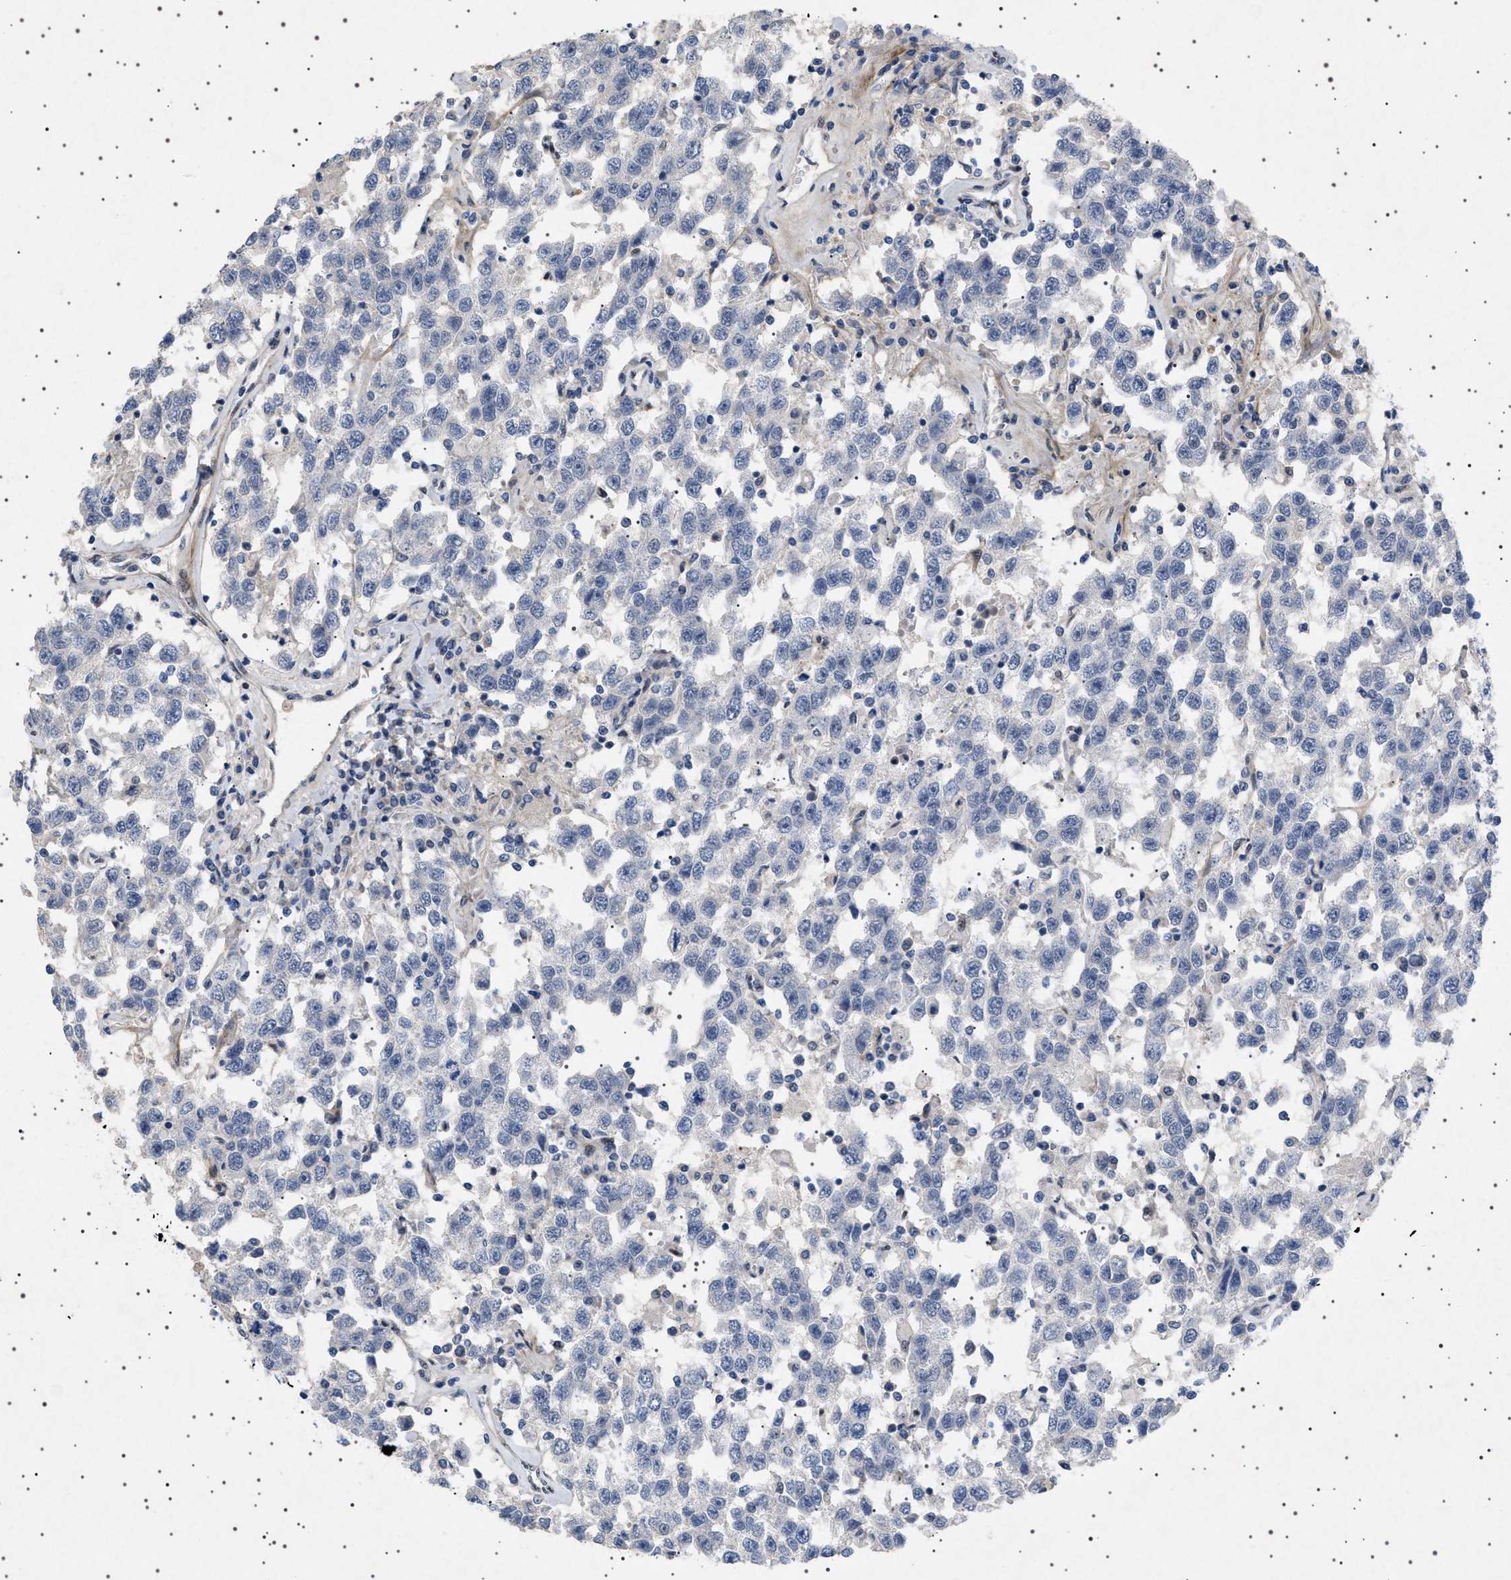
{"staining": {"intensity": "negative", "quantity": "none", "location": "none"}, "tissue": "testis cancer", "cell_type": "Tumor cells", "image_type": "cancer", "snomed": [{"axis": "morphology", "description": "Seminoma, NOS"}, {"axis": "topography", "description": "Testis"}], "caption": "Micrograph shows no protein expression in tumor cells of seminoma (testis) tissue.", "gene": "HTR1A", "patient": {"sex": "male", "age": 41}}